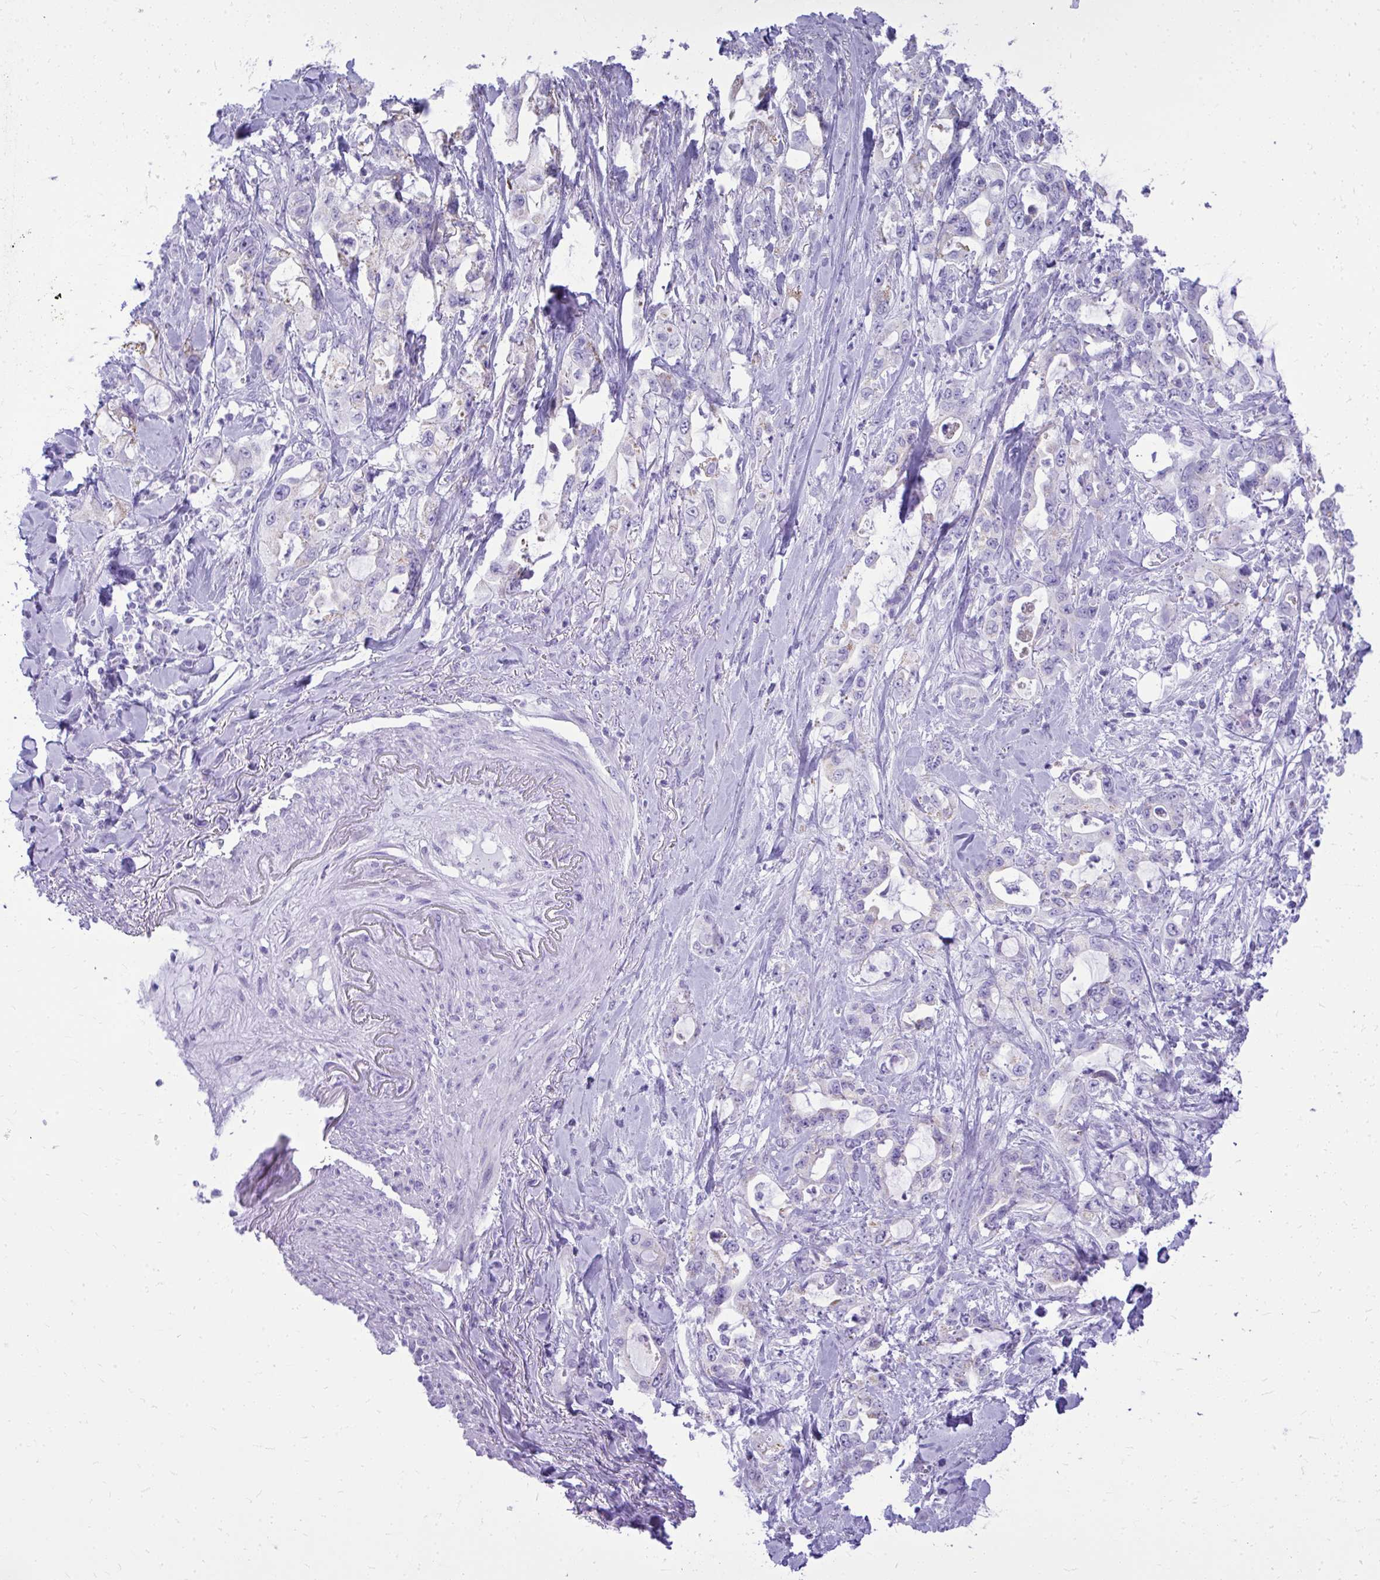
{"staining": {"intensity": "negative", "quantity": "none", "location": "none"}, "tissue": "pancreatic cancer", "cell_type": "Tumor cells", "image_type": "cancer", "snomed": [{"axis": "morphology", "description": "Adenocarcinoma, NOS"}, {"axis": "topography", "description": "Pancreas"}], "caption": "DAB (3,3'-diaminobenzidine) immunohistochemical staining of human pancreatic adenocarcinoma reveals no significant positivity in tumor cells. The staining was performed using DAB to visualize the protein expression in brown, while the nuclei were stained in blue with hematoxylin (Magnification: 20x).", "gene": "RALYL", "patient": {"sex": "female", "age": 61}}